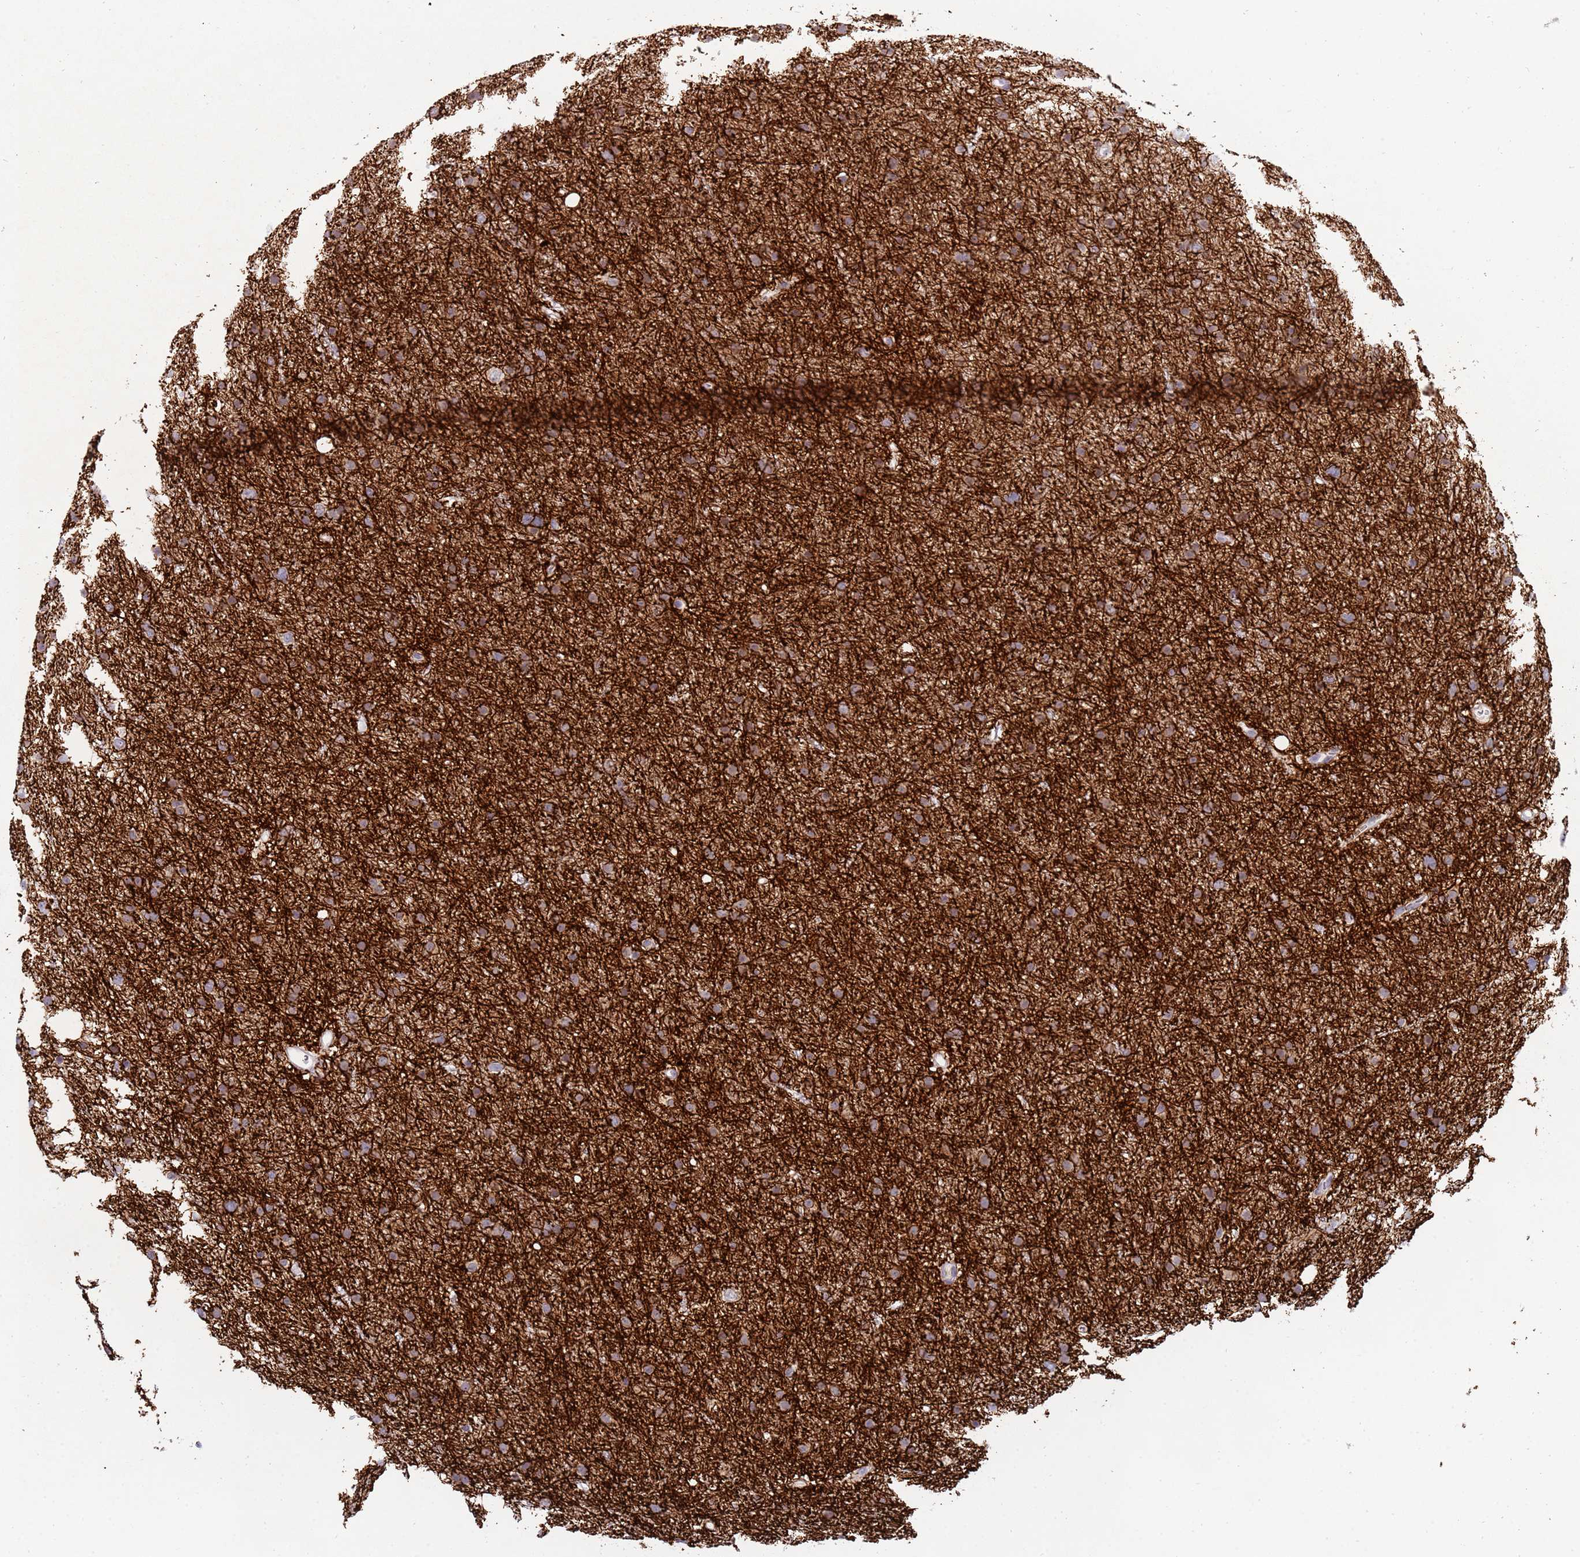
{"staining": {"intensity": "weak", "quantity": ">75%", "location": "cytoplasmic/membranous"}, "tissue": "glioma", "cell_type": "Tumor cells", "image_type": "cancer", "snomed": [{"axis": "morphology", "description": "Glioma, malignant, Low grade"}, {"axis": "topography", "description": "Cerebral cortex"}], "caption": "Brown immunohistochemical staining in malignant low-grade glioma shows weak cytoplasmic/membranous staining in approximately >75% of tumor cells. (DAB IHC, brown staining for protein, blue staining for nuclei).", "gene": "STK25", "patient": {"sex": "female", "age": 39}}